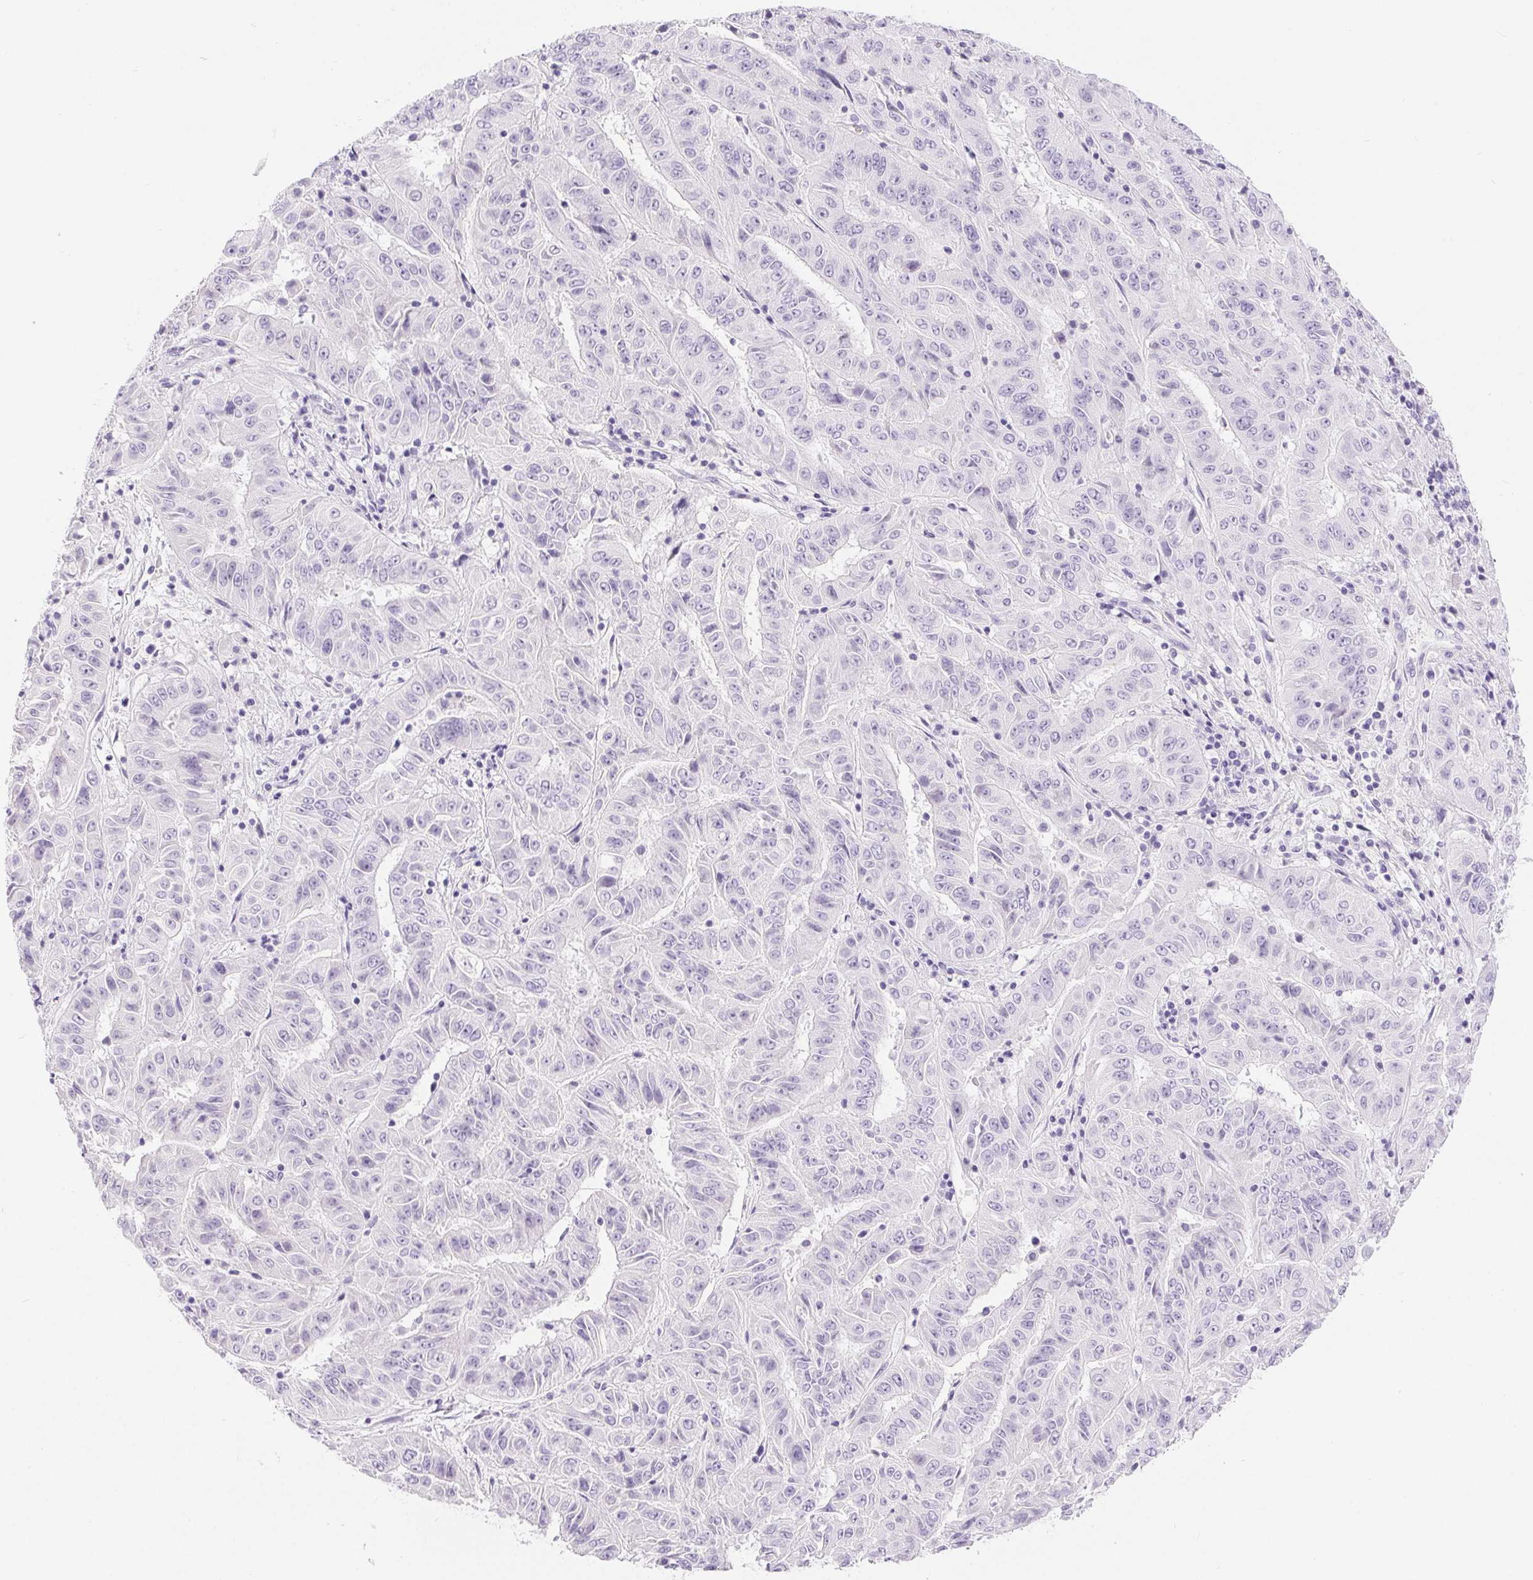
{"staining": {"intensity": "negative", "quantity": "none", "location": "none"}, "tissue": "pancreatic cancer", "cell_type": "Tumor cells", "image_type": "cancer", "snomed": [{"axis": "morphology", "description": "Adenocarcinoma, NOS"}, {"axis": "topography", "description": "Pancreas"}], "caption": "High magnification brightfield microscopy of pancreatic cancer (adenocarcinoma) stained with DAB (brown) and counterstained with hematoxylin (blue): tumor cells show no significant expression.", "gene": "XDH", "patient": {"sex": "male", "age": 63}}